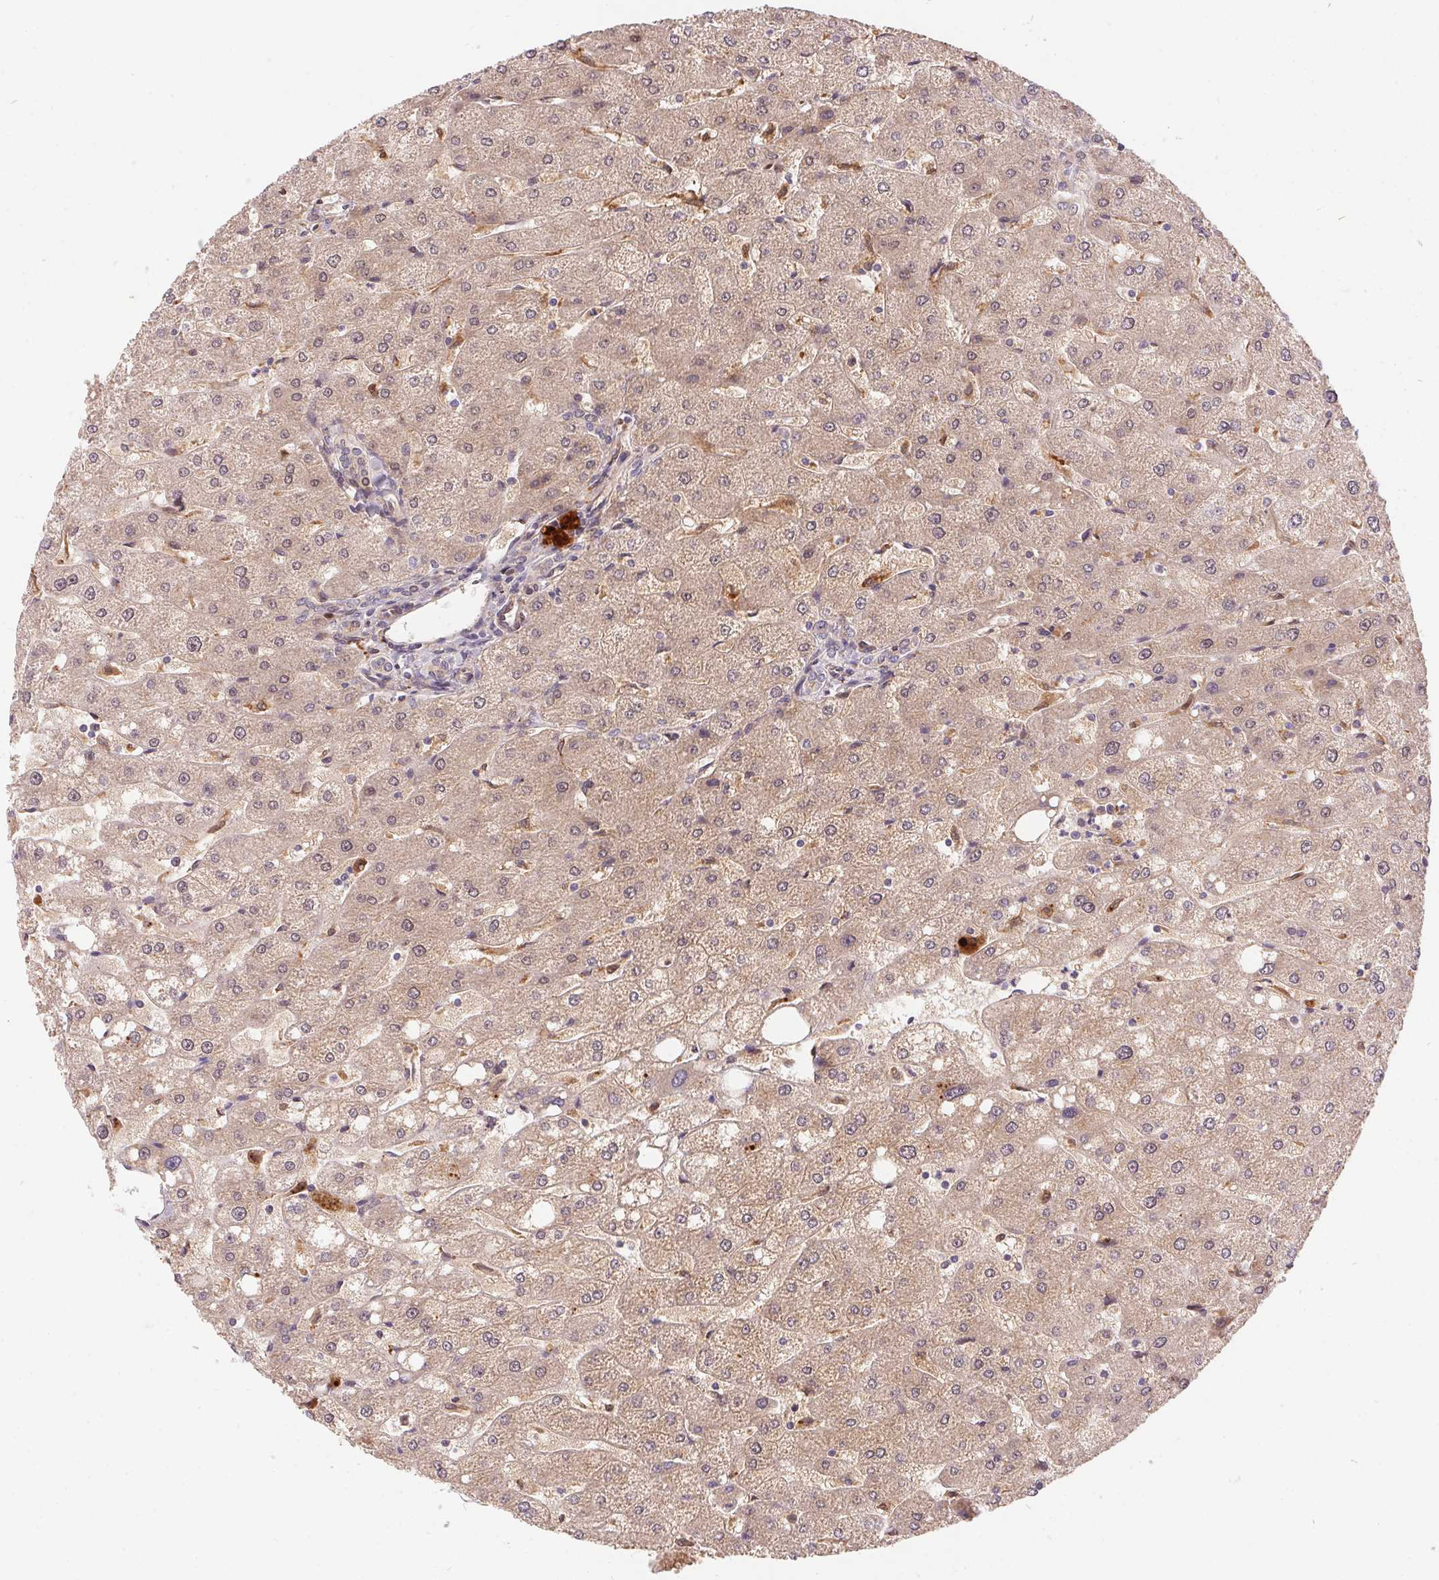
{"staining": {"intensity": "negative", "quantity": "none", "location": "none"}, "tissue": "liver", "cell_type": "Cholangiocytes", "image_type": "normal", "snomed": [{"axis": "morphology", "description": "Normal tissue, NOS"}, {"axis": "topography", "description": "Liver"}], "caption": "Unremarkable liver was stained to show a protein in brown. There is no significant staining in cholangiocytes.", "gene": "NUDT16", "patient": {"sex": "male", "age": 67}}